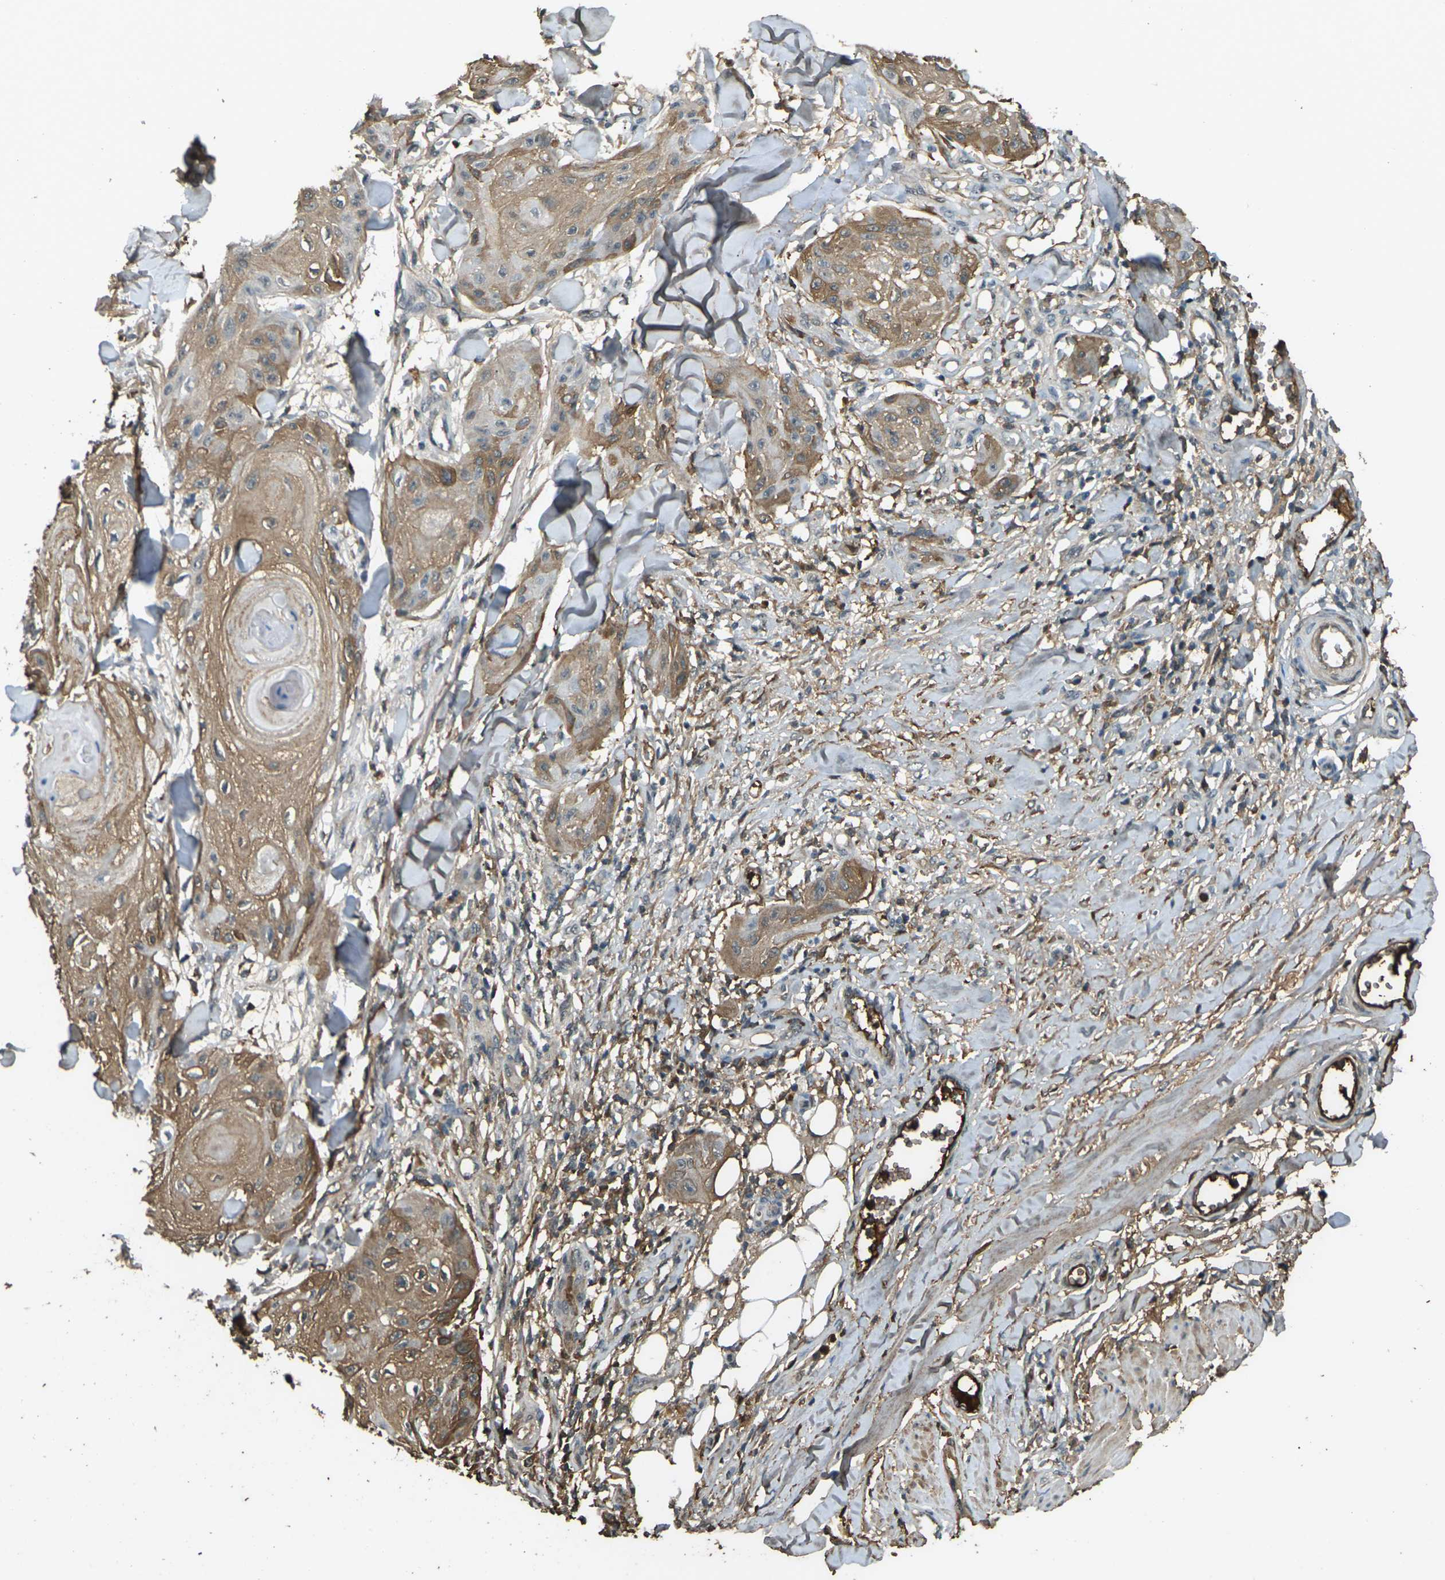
{"staining": {"intensity": "moderate", "quantity": ">75%", "location": "cytoplasmic/membranous"}, "tissue": "skin cancer", "cell_type": "Tumor cells", "image_type": "cancer", "snomed": [{"axis": "morphology", "description": "Squamous cell carcinoma, NOS"}, {"axis": "topography", "description": "Skin"}], "caption": "Immunohistochemistry staining of skin squamous cell carcinoma, which exhibits medium levels of moderate cytoplasmic/membranous staining in about >75% of tumor cells indicating moderate cytoplasmic/membranous protein positivity. The staining was performed using DAB (brown) for protein detection and nuclei were counterstained in hematoxylin (blue).", "gene": "CYP1B1", "patient": {"sex": "male", "age": 74}}